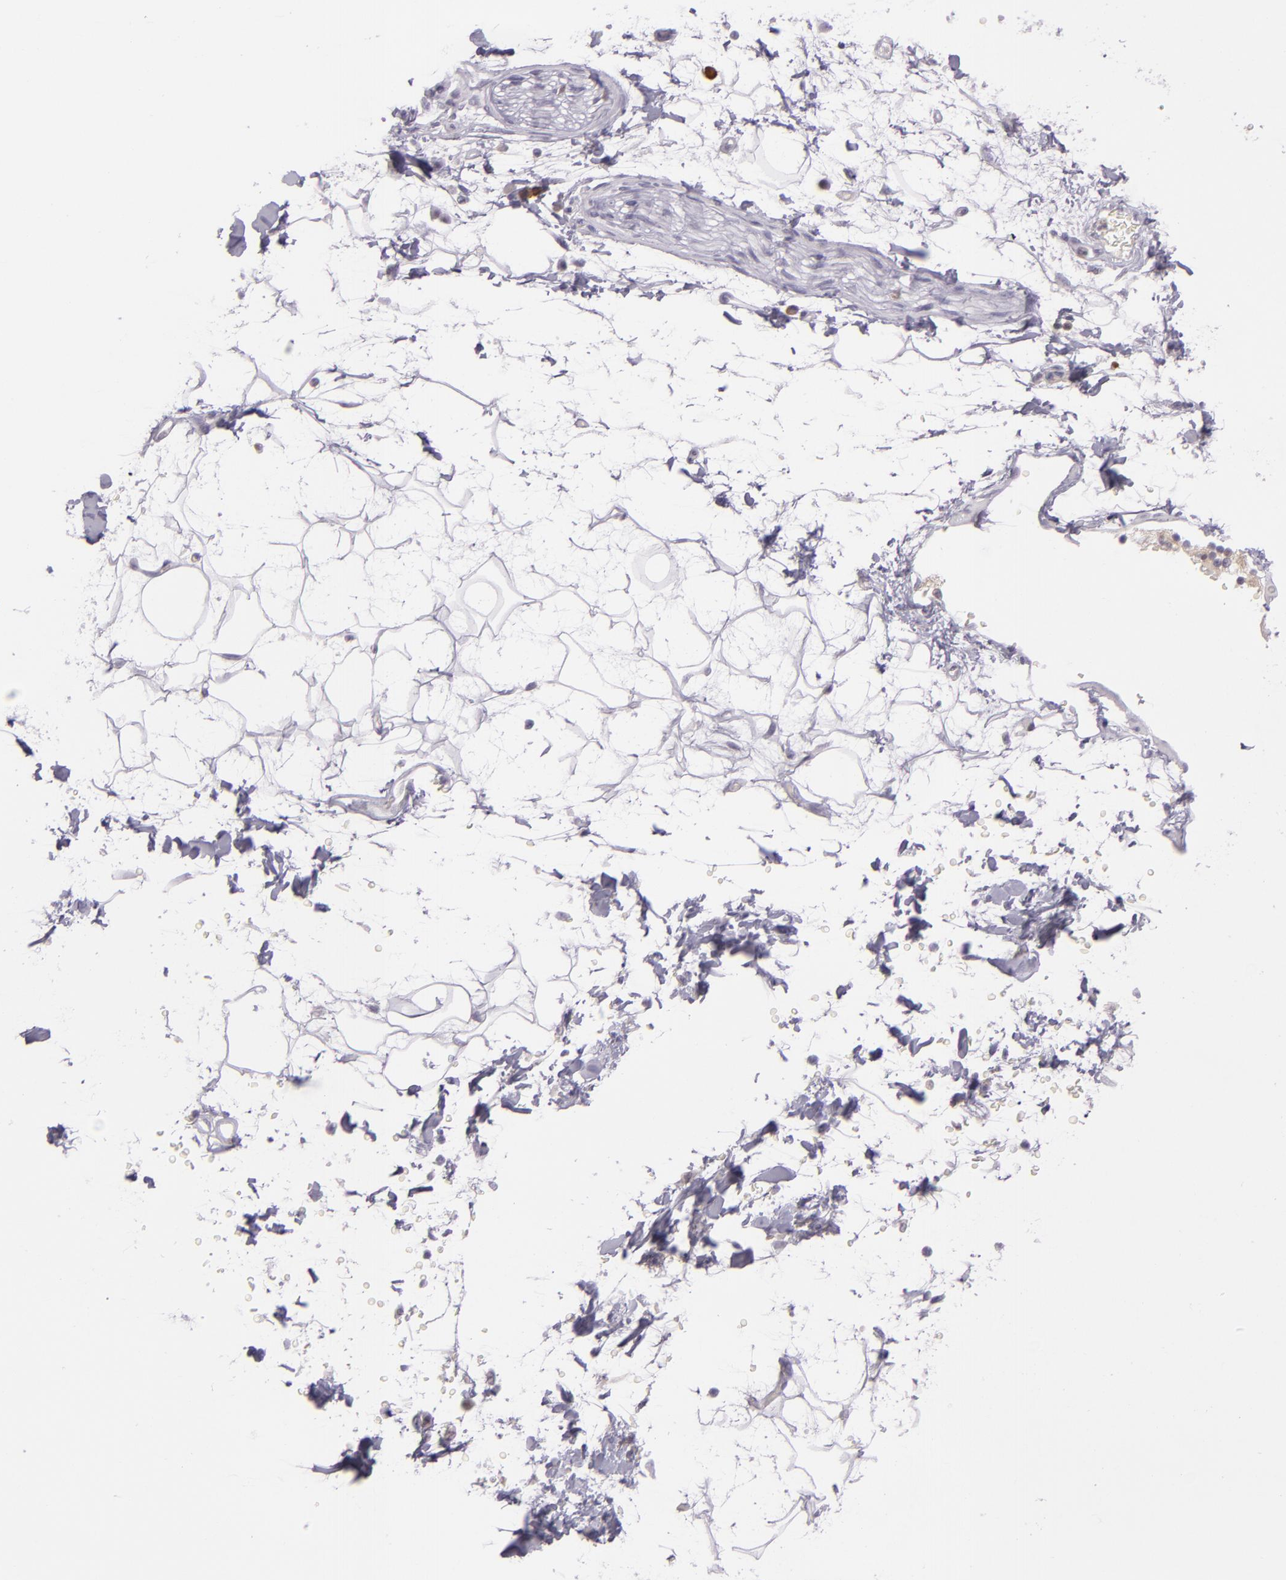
{"staining": {"intensity": "negative", "quantity": "none", "location": "none"}, "tissue": "adipose tissue", "cell_type": "Adipocytes", "image_type": "normal", "snomed": [{"axis": "morphology", "description": "Normal tissue, NOS"}, {"axis": "topography", "description": "Soft tissue"}], "caption": "High power microscopy image of an IHC photomicrograph of unremarkable adipose tissue, revealing no significant expression in adipocytes. (Immunohistochemistry, brightfield microscopy, high magnification).", "gene": "CHEK2", "patient": {"sex": "male", "age": 72}}